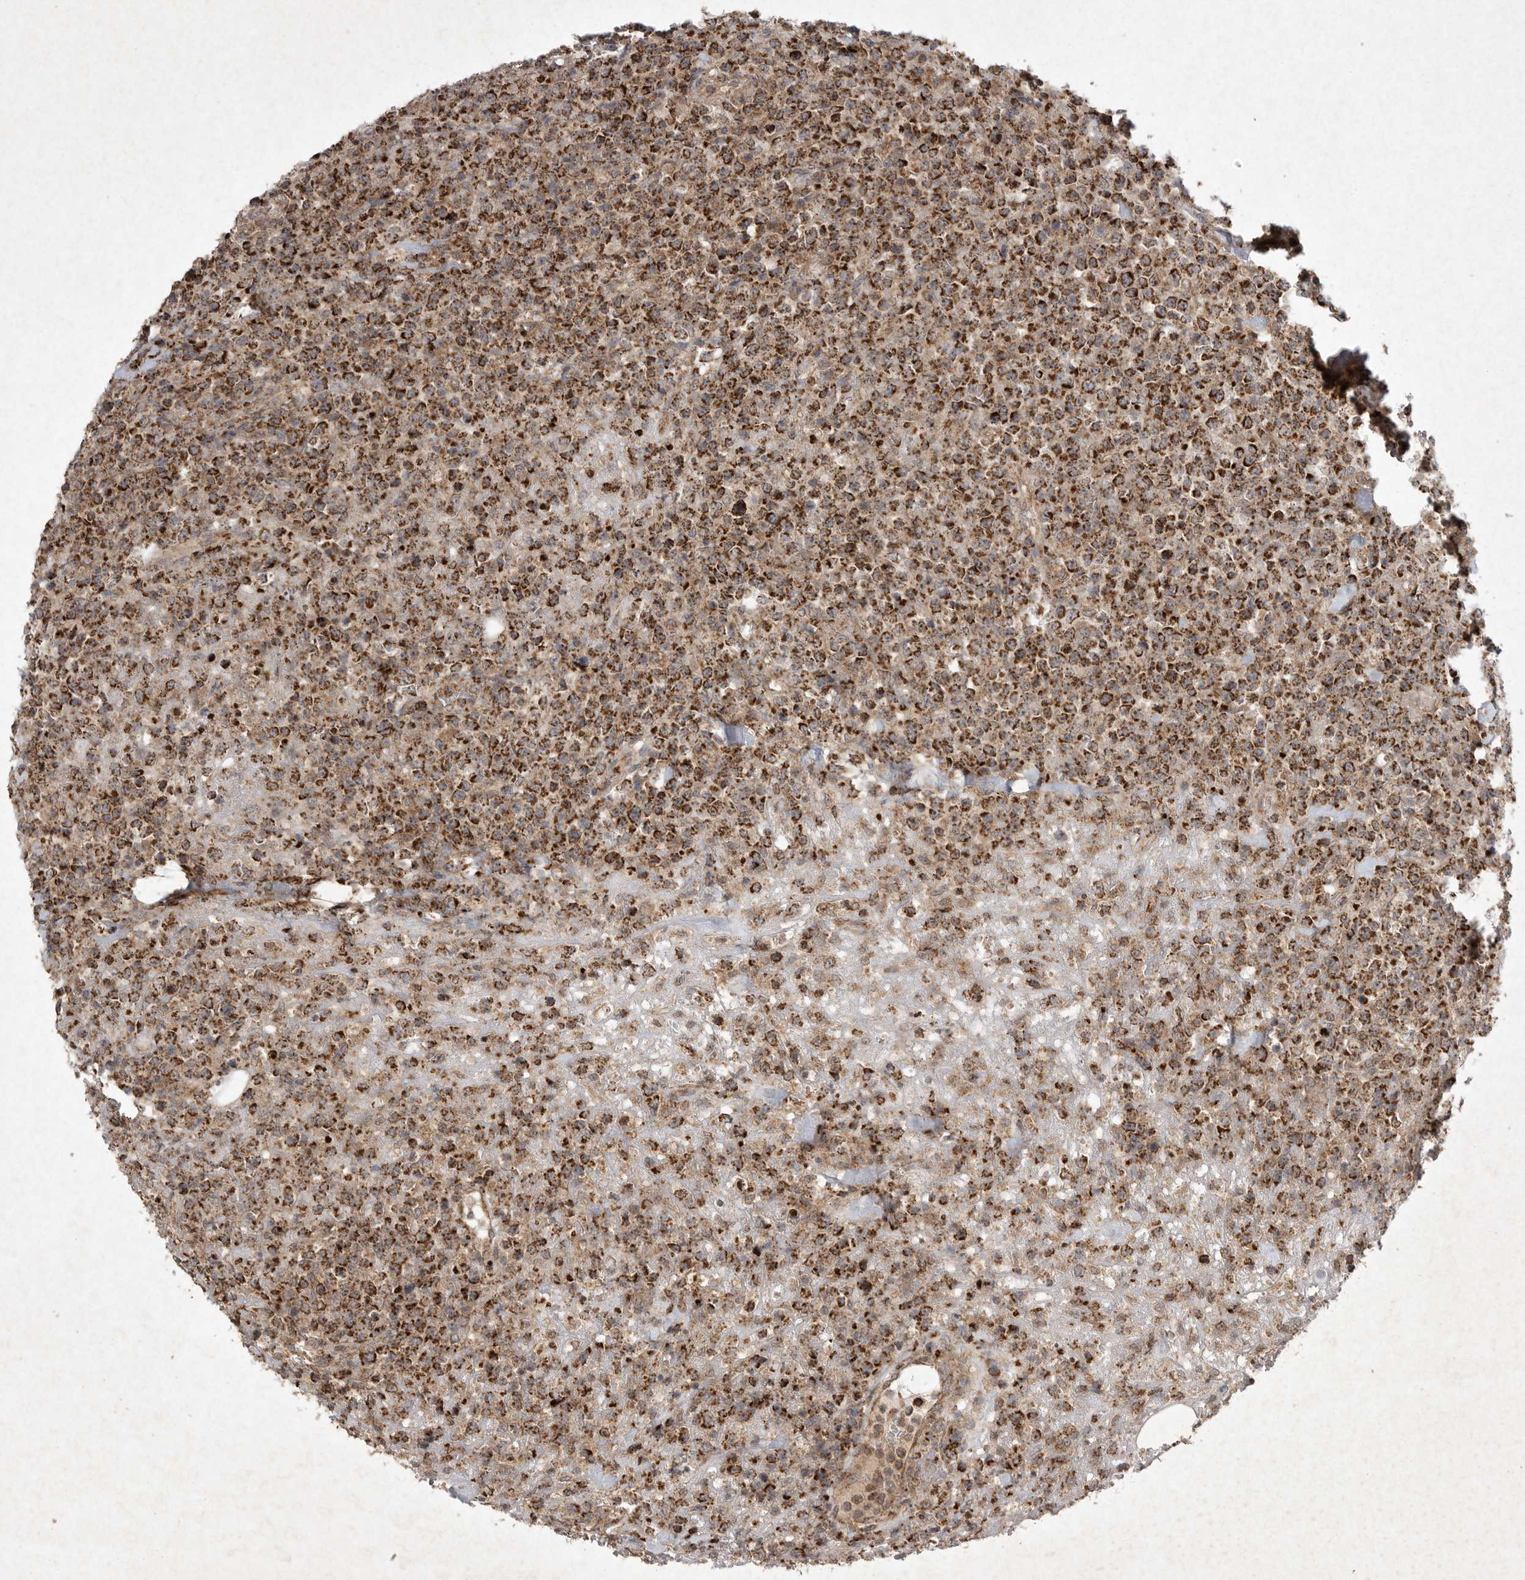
{"staining": {"intensity": "strong", "quantity": ">75%", "location": "cytoplasmic/membranous"}, "tissue": "lymphoma", "cell_type": "Tumor cells", "image_type": "cancer", "snomed": [{"axis": "morphology", "description": "Malignant lymphoma, non-Hodgkin's type, High grade"}, {"axis": "topography", "description": "Colon"}], "caption": "About >75% of tumor cells in malignant lymphoma, non-Hodgkin's type (high-grade) exhibit strong cytoplasmic/membranous protein expression as visualized by brown immunohistochemical staining.", "gene": "DDR1", "patient": {"sex": "female", "age": 53}}